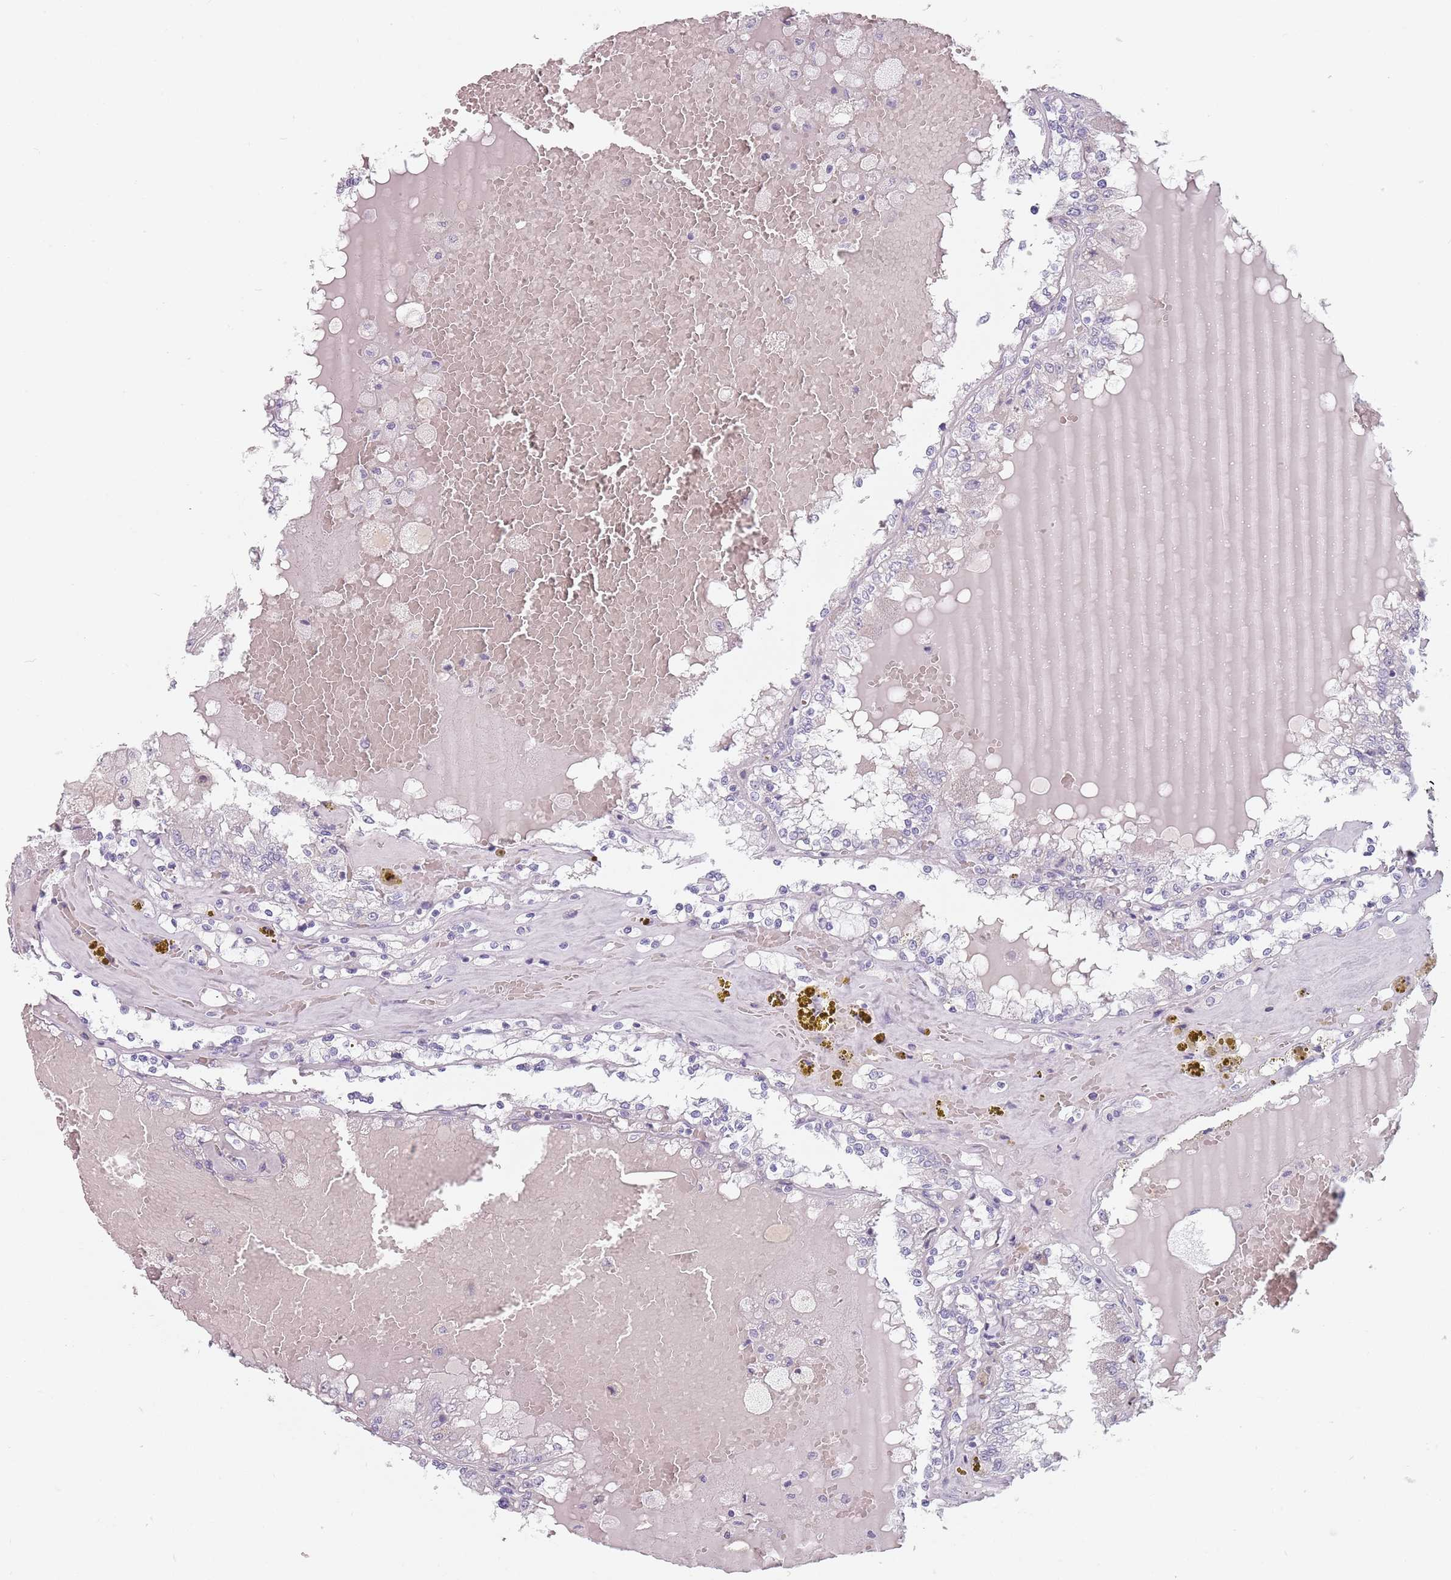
{"staining": {"intensity": "negative", "quantity": "none", "location": "none"}, "tissue": "renal cancer", "cell_type": "Tumor cells", "image_type": "cancer", "snomed": [{"axis": "morphology", "description": "Adenocarcinoma, NOS"}, {"axis": "topography", "description": "Kidney"}], "caption": "Renal cancer stained for a protein using IHC demonstrates no positivity tumor cells.", "gene": "CEP19", "patient": {"sex": "female", "age": 56}}